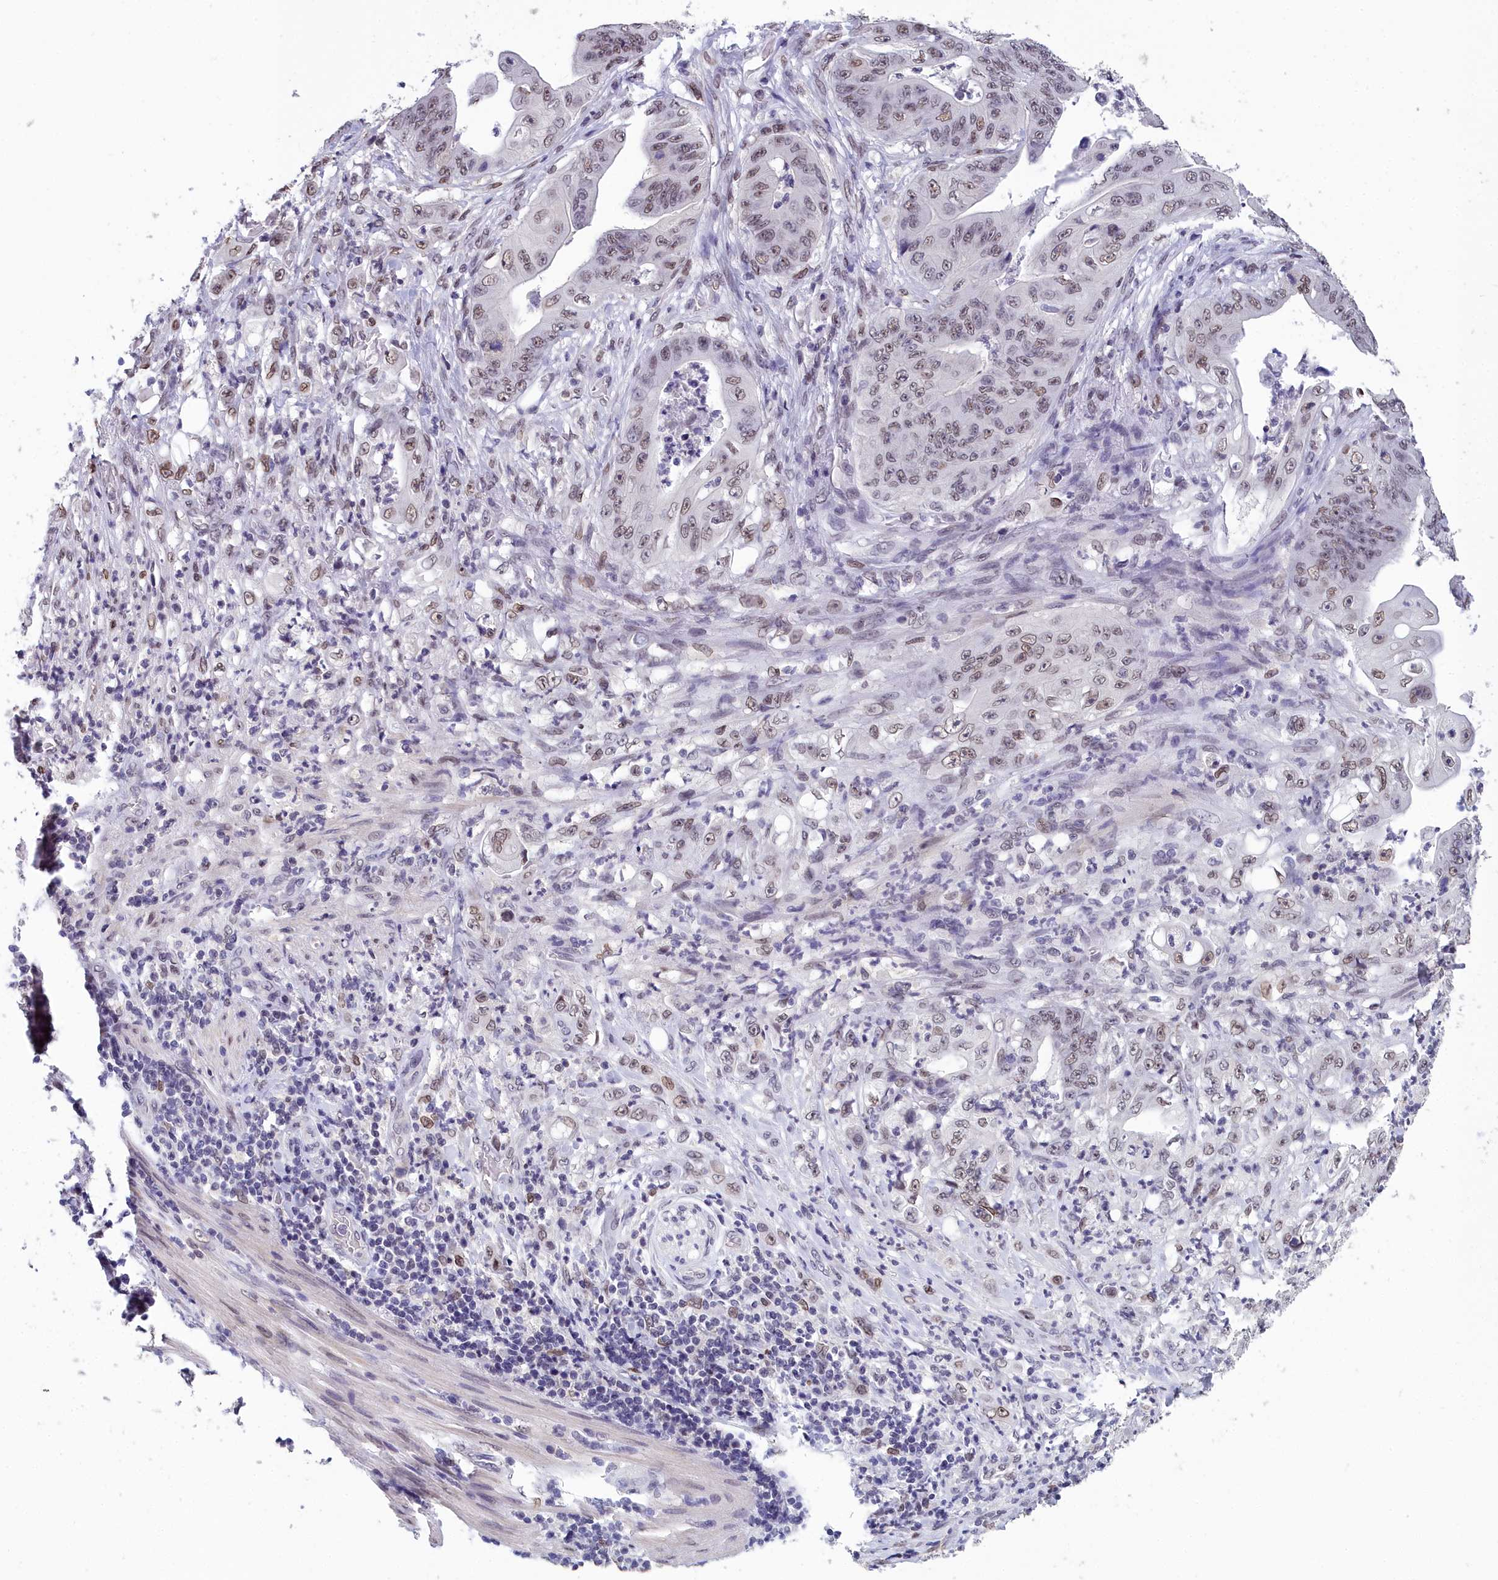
{"staining": {"intensity": "weak", "quantity": "25%-75%", "location": "nuclear"}, "tissue": "stomach cancer", "cell_type": "Tumor cells", "image_type": "cancer", "snomed": [{"axis": "morphology", "description": "Adenocarcinoma, NOS"}, {"axis": "topography", "description": "Stomach"}], "caption": "Tumor cells exhibit weak nuclear staining in about 25%-75% of cells in stomach adenocarcinoma. The staining is performed using DAB (3,3'-diaminobenzidine) brown chromogen to label protein expression. The nuclei are counter-stained blue using hematoxylin.", "gene": "CCDC97", "patient": {"sex": "female", "age": 73}}